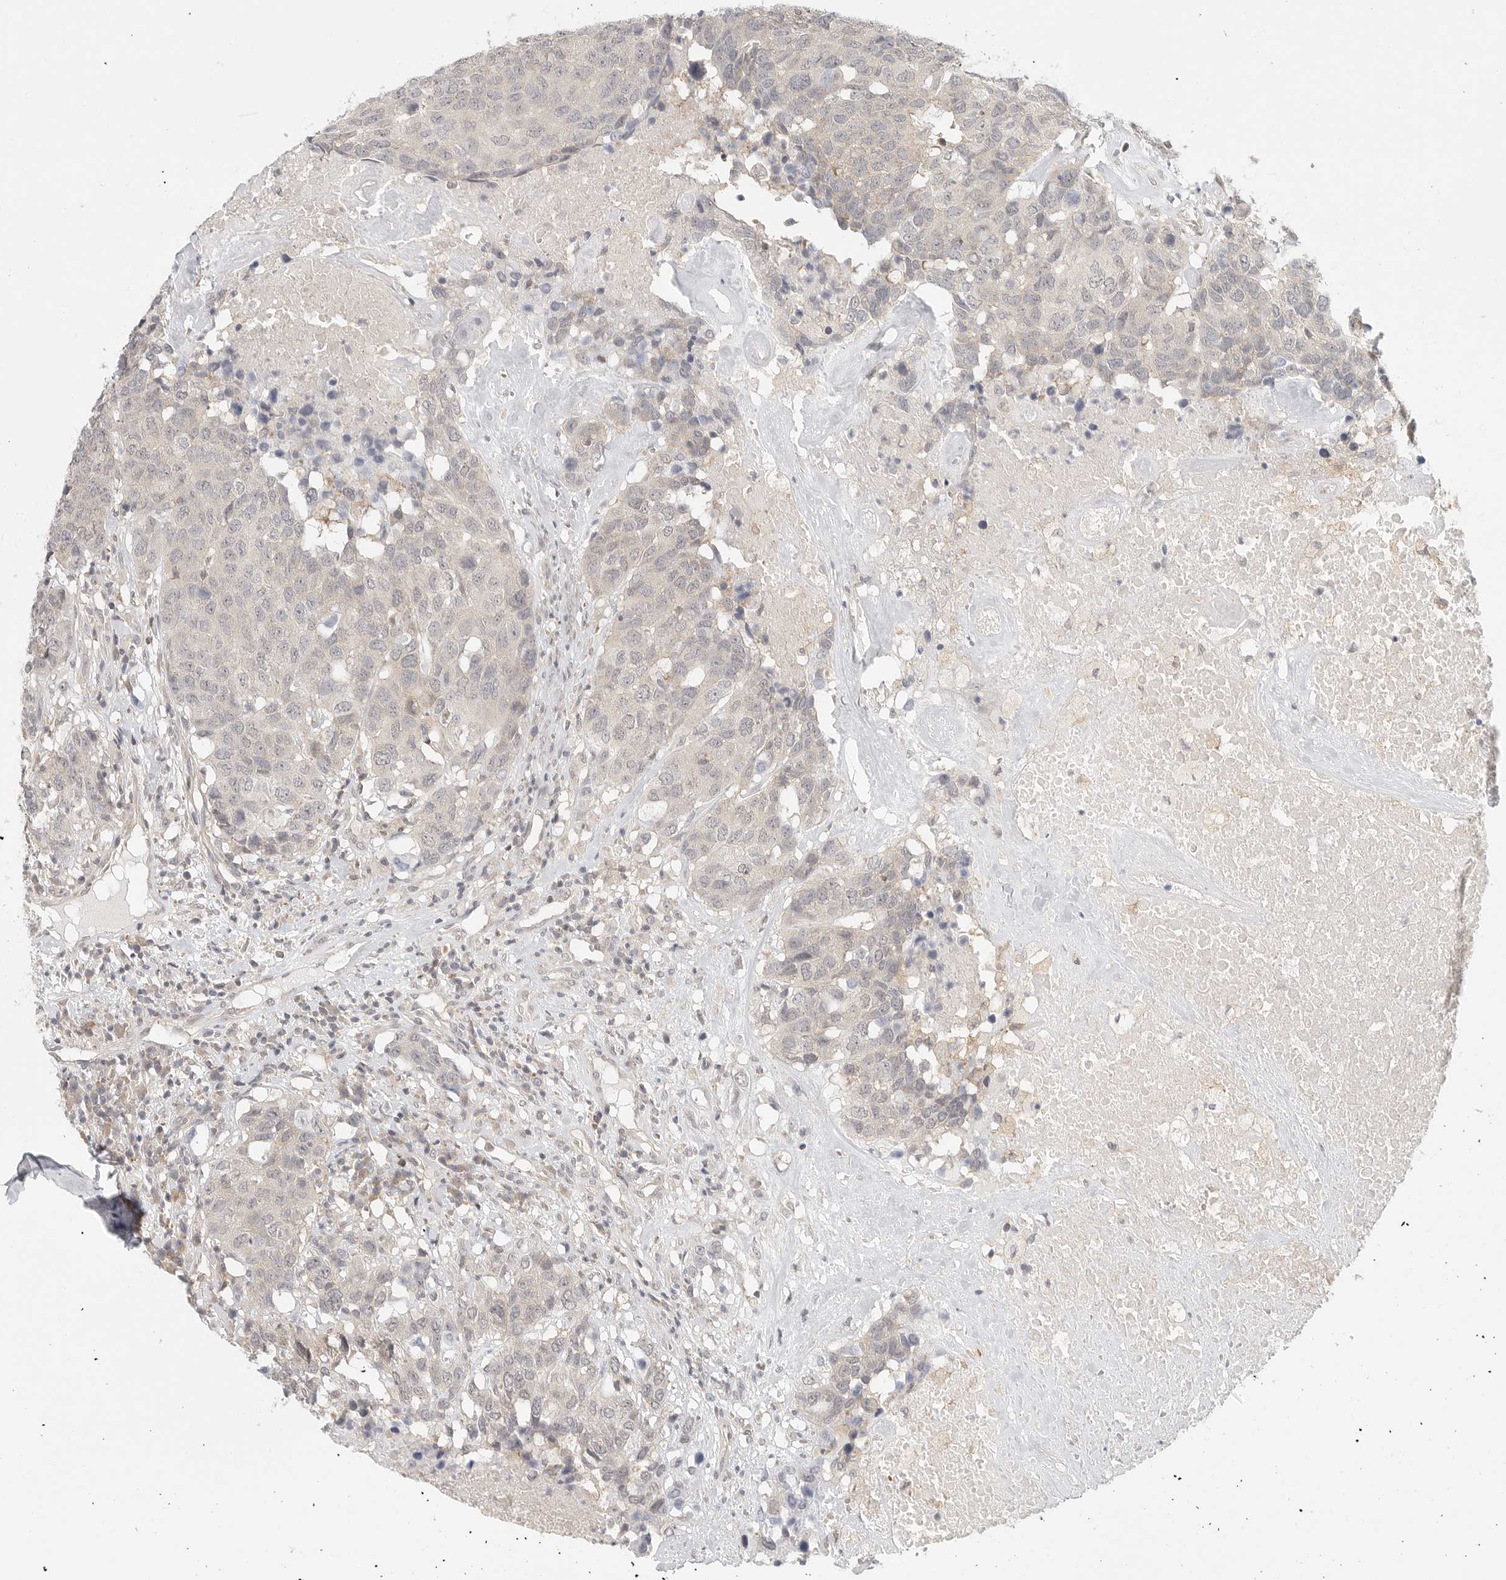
{"staining": {"intensity": "weak", "quantity": "<25%", "location": "cytoplasmic/membranous"}, "tissue": "head and neck cancer", "cell_type": "Tumor cells", "image_type": "cancer", "snomed": [{"axis": "morphology", "description": "Squamous cell carcinoma, NOS"}, {"axis": "topography", "description": "Head-Neck"}], "caption": "IHC of human squamous cell carcinoma (head and neck) exhibits no expression in tumor cells.", "gene": "HDAC6", "patient": {"sex": "male", "age": 66}}